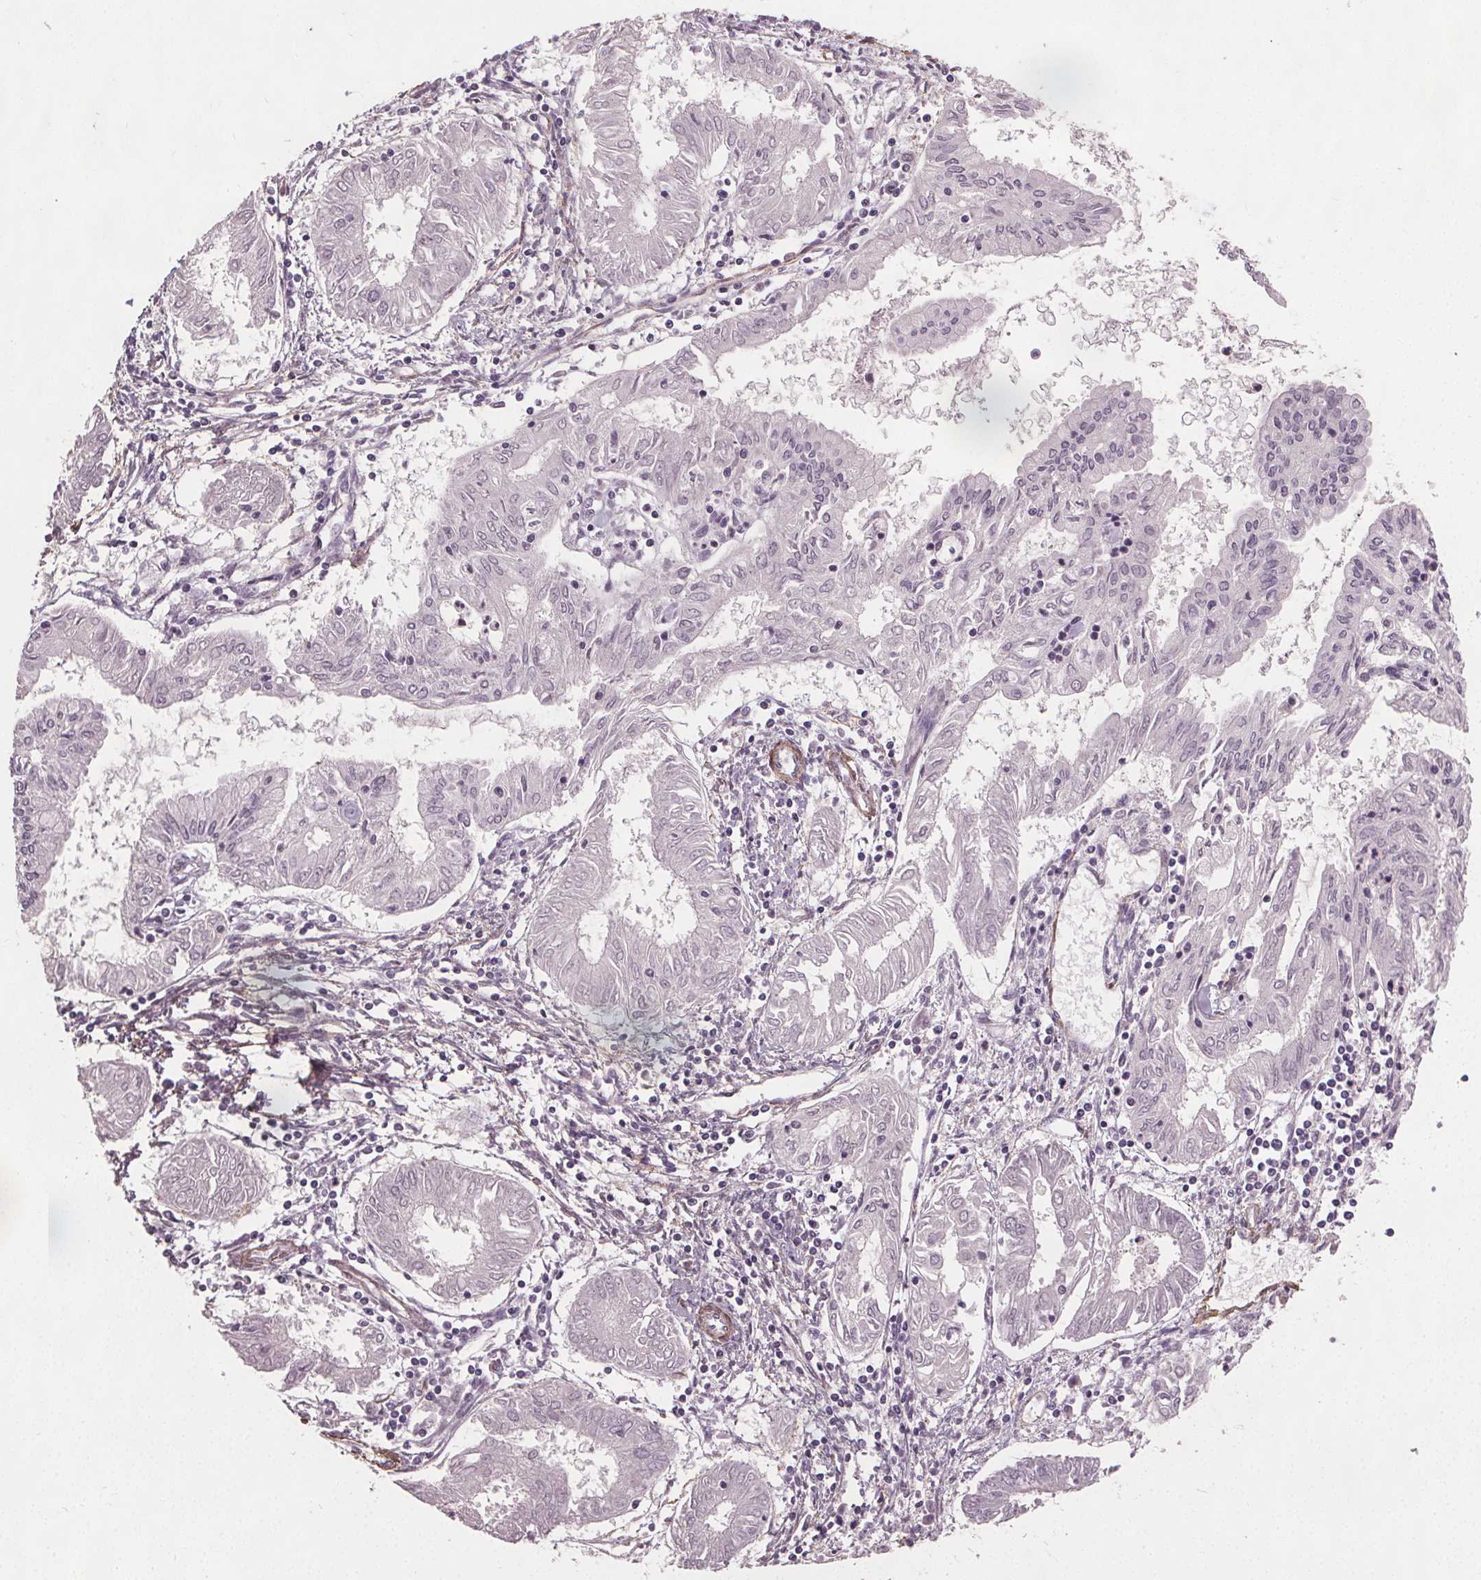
{"staining": {"intensity": "negative", "quantity": "none", "location": "none"}, "tissue": "endometrial cancer", "cell_type": "Tumor cells", "image_type": "cancer", "snomed": [{"axis": "morphology", "description": "Adenocarcinoma, NOS"}, {"axis": "topography", "description": "Endometrium"}], "caption": "A histopathology image of human endometrial cancer (adenocarcinoma) is negative for staining in tumor cells.", "gene": "PKP1", "patient": {"sex": "female", "age": 68}}